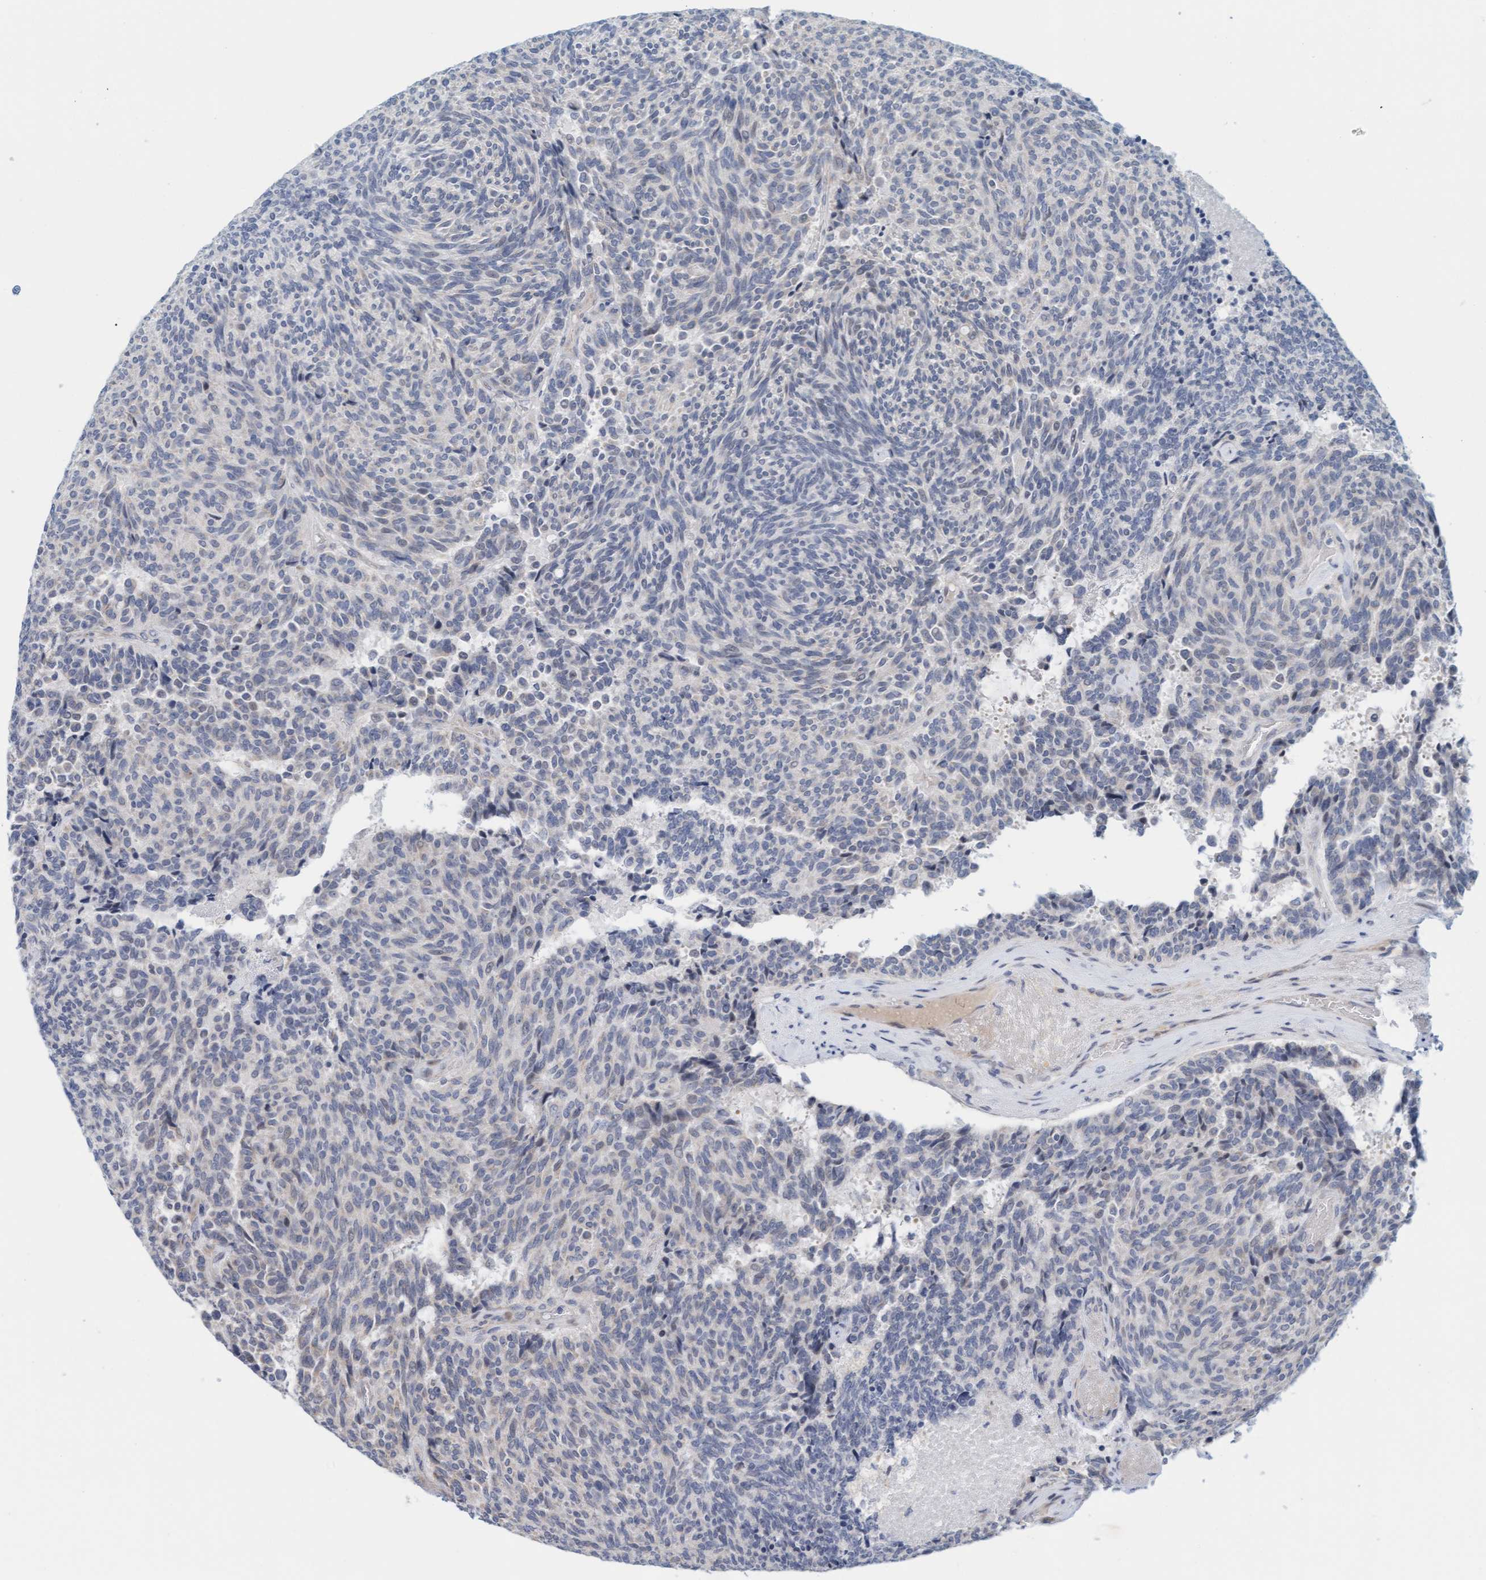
{"staining": {"intensity": "negative", "quantity": "none", "location": "none"}, "tissue": "carcinoid", "cell_type": "Tumor cells", "image_type": "cancer", "snomed": [{"axis": "morphology", "description": "Carcinoid, malignant, NOS"}, {"axis": "topography", "description": "Pancreas"}], "caption": "The image displays no significant positivity in tumor cells of carcinoid (malignant). Nuclei are stained in blue.", "gene": "ZC3H3", "patient": {"sex": "female", "age": 54}}